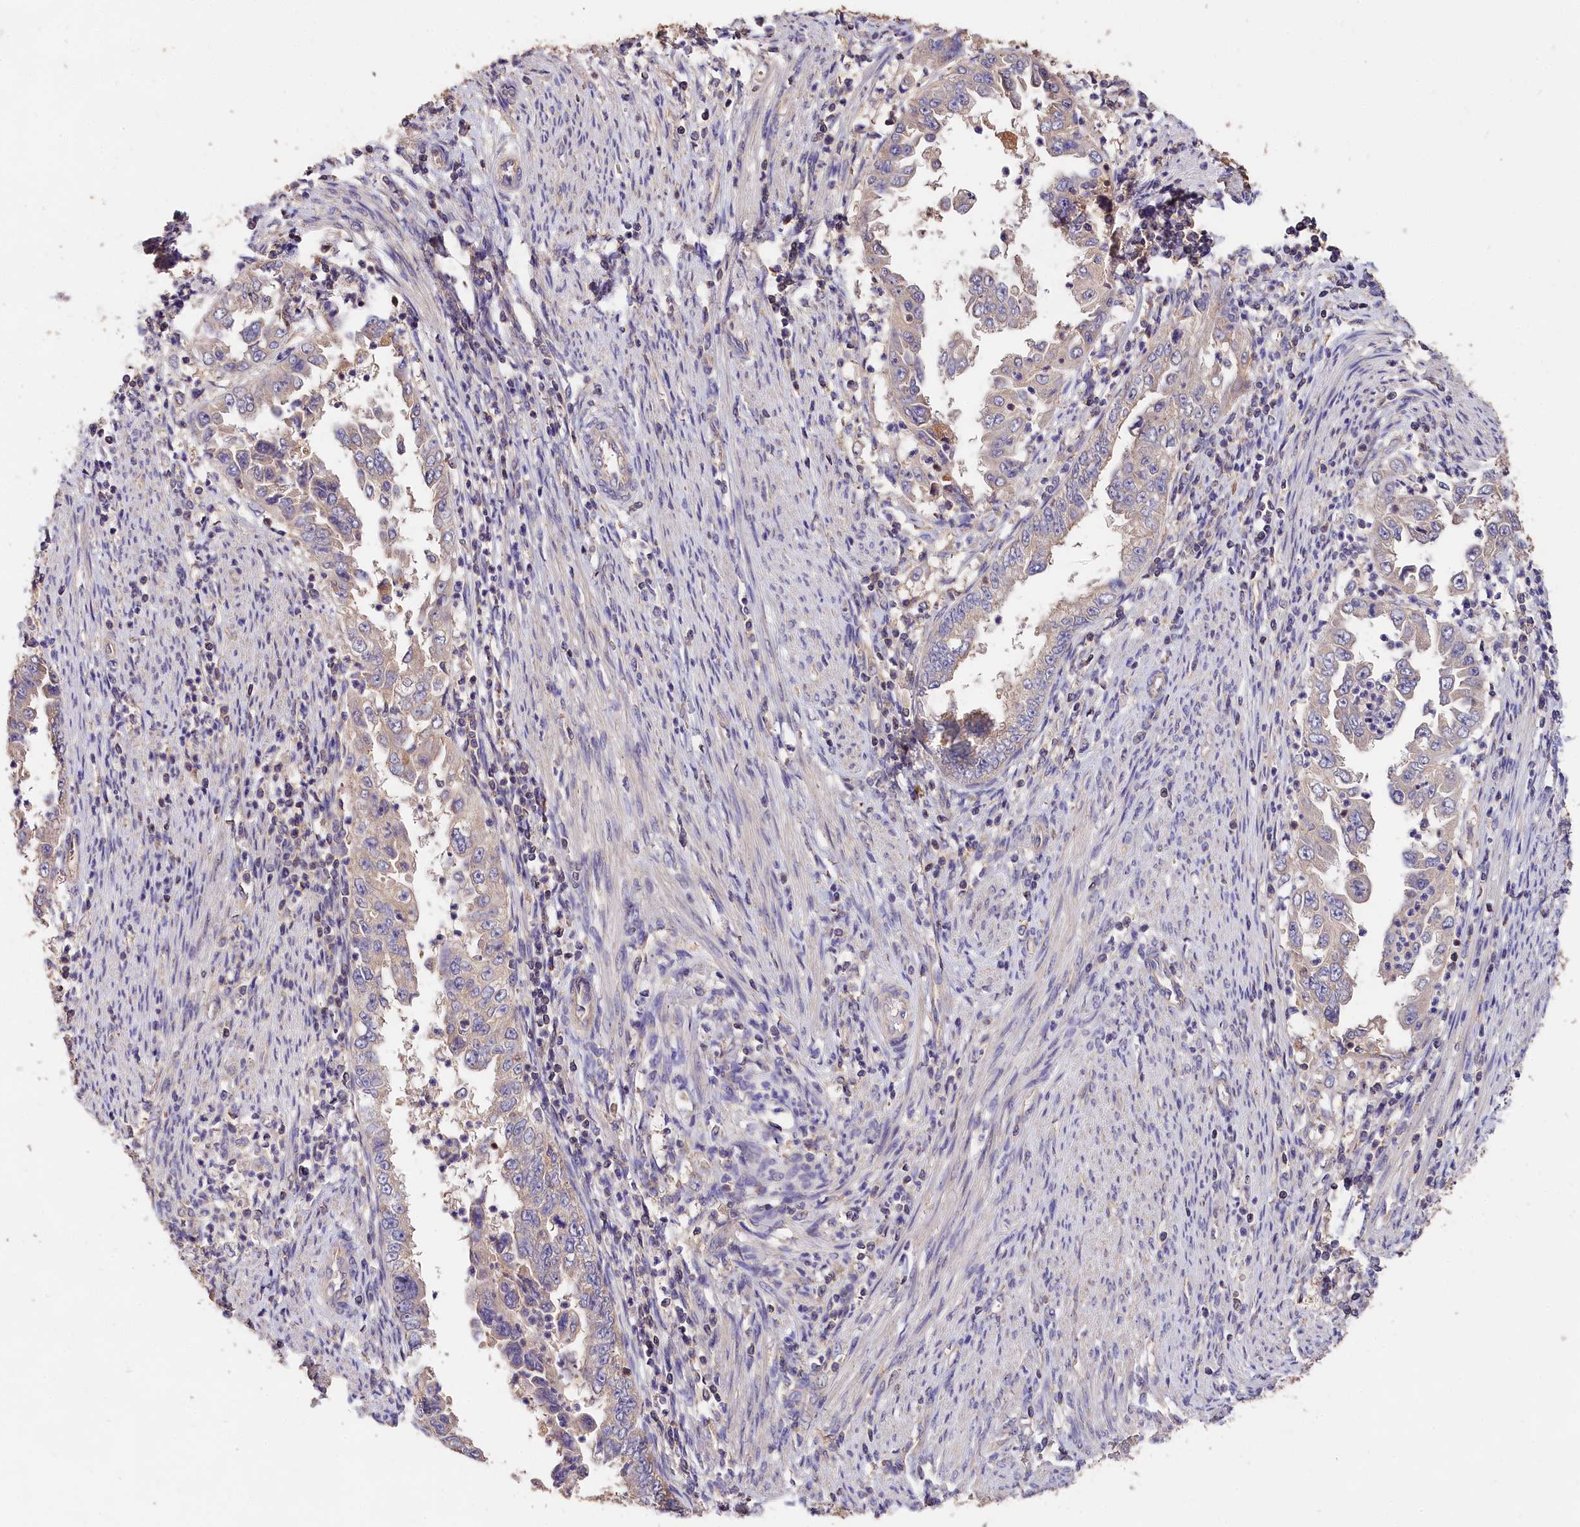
{"staining": {"intensity": "weak", "quantity": "<25%", "location": "cytoplasmic/membranous"}, "tissue": "endometrial cancer", "cell_type": "Tumor cells", "image_type": "cancer", "snomed": [{"axis": "morphology", "description": "Adenocarcinoma, NOS"}, {"axis": "topography", "description": "Endometrium"}], "caption": "This is a image of immunohistochemistry staining of adenocarcinoma (endometrial), which shows no positivity in tumor cells. (Immunohistochemistry, brightfield microscopy, high magnification).", "gene": "OAS3", "patient": {"sex": "female", "age": 85}}